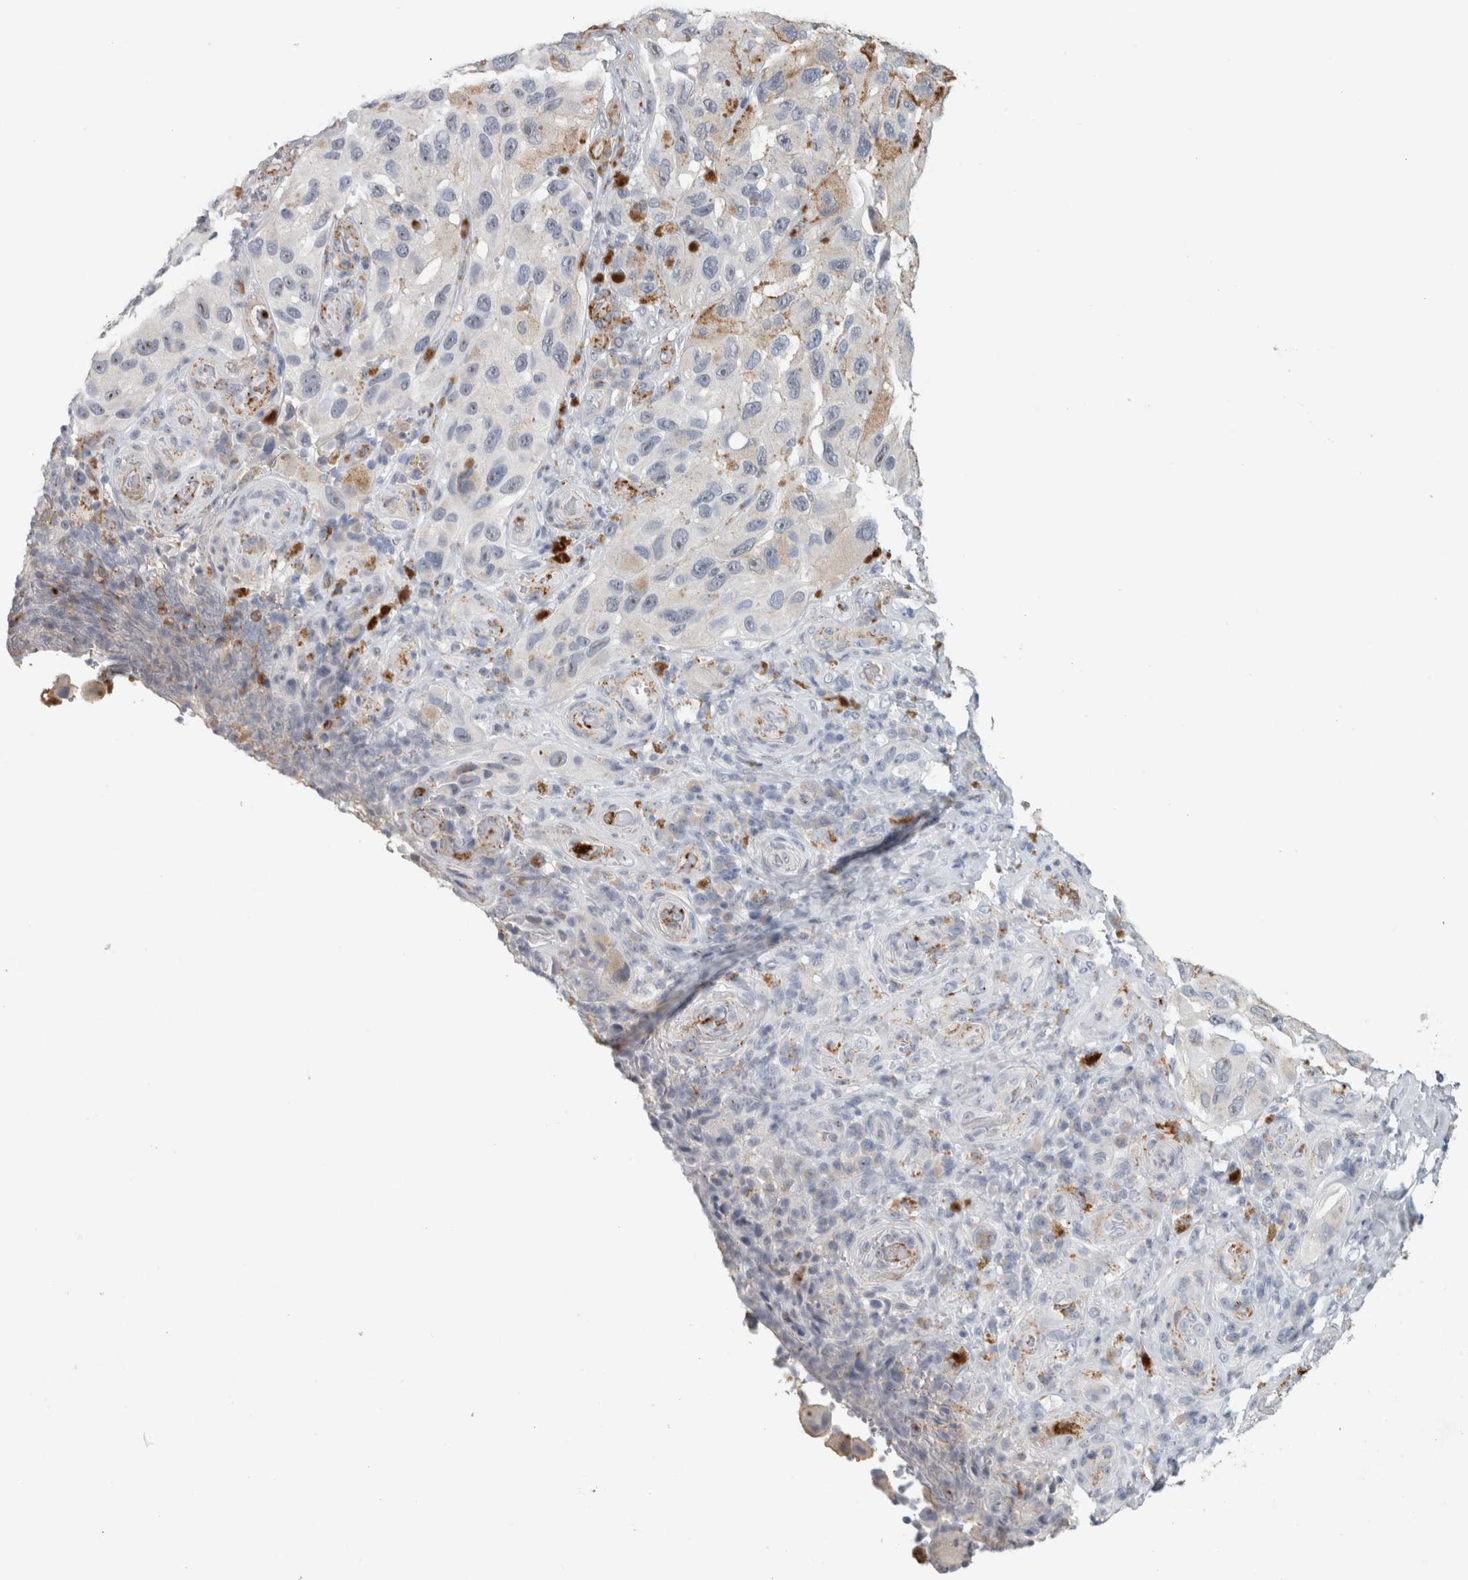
{"staining": {"intensity": "negative", "quantity": "none", "location": "none"}, "tissue": "melanoma", "cell_type": "Tumor cells", "image_type": "cancer", "snomed": [{"axis": "morphology", "description": "Malignant melanoma, NOS"}, {"axis": "topography", "description": "Skin"}], "caption": "High magnification brightfield microscopy of malignant melanoma stained with DAB (3,3'-diaminobenzidine) (brown) and counterstained with hematoxylin (blue): tumor cells show no significant expression.", "gene": "CD36", "patient": {"sex": "female", "age": 73}}